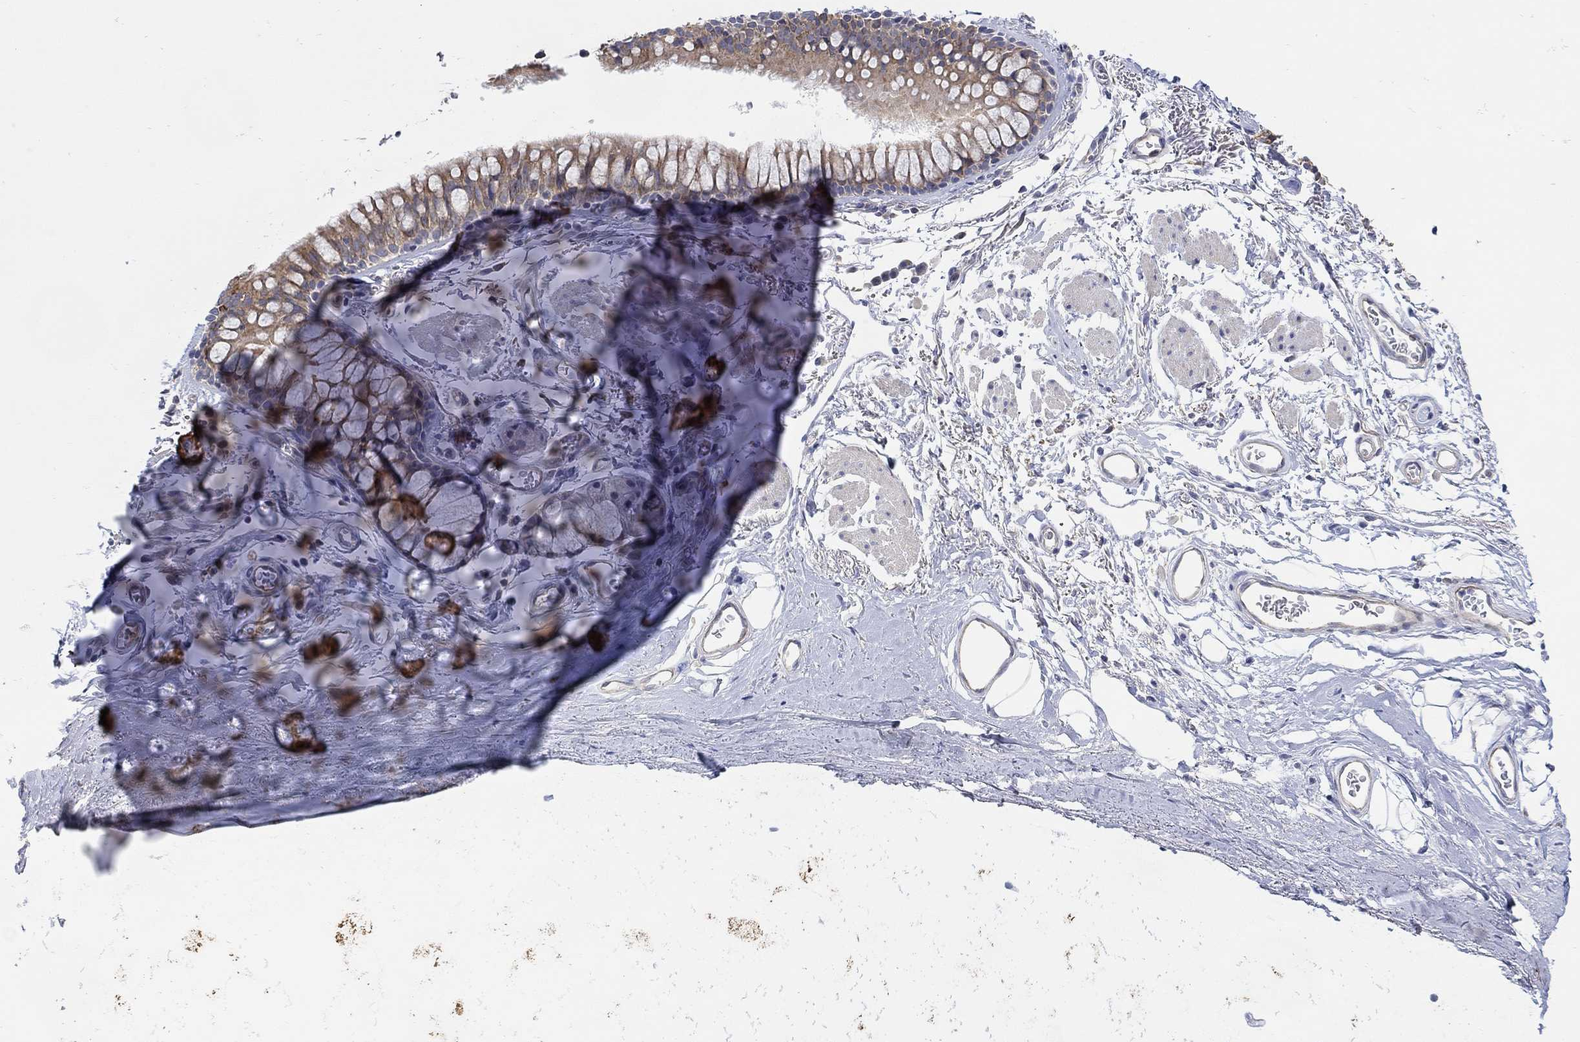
{"staining": {"intensity": "negative", "quantity": "none", "location": "none"}, "tissue": "adipose tissue", "cell_type": "Adipocytes", "image_type": "normal", "snomed": [{"axis": "morphology", "description": "Normal tissue, NOS"}, {"axis": "topography", "description": "Cartilage tissue"}, {"axis": "topography", "description": "Bronchus"}], "caption": "This is a image of immunohistochemistry staining of unremarkable adipose tissue, which shows no positivity in adipocytes.", "gene": "TEKT3", "patient": {"sex": "female", "age": 79}}